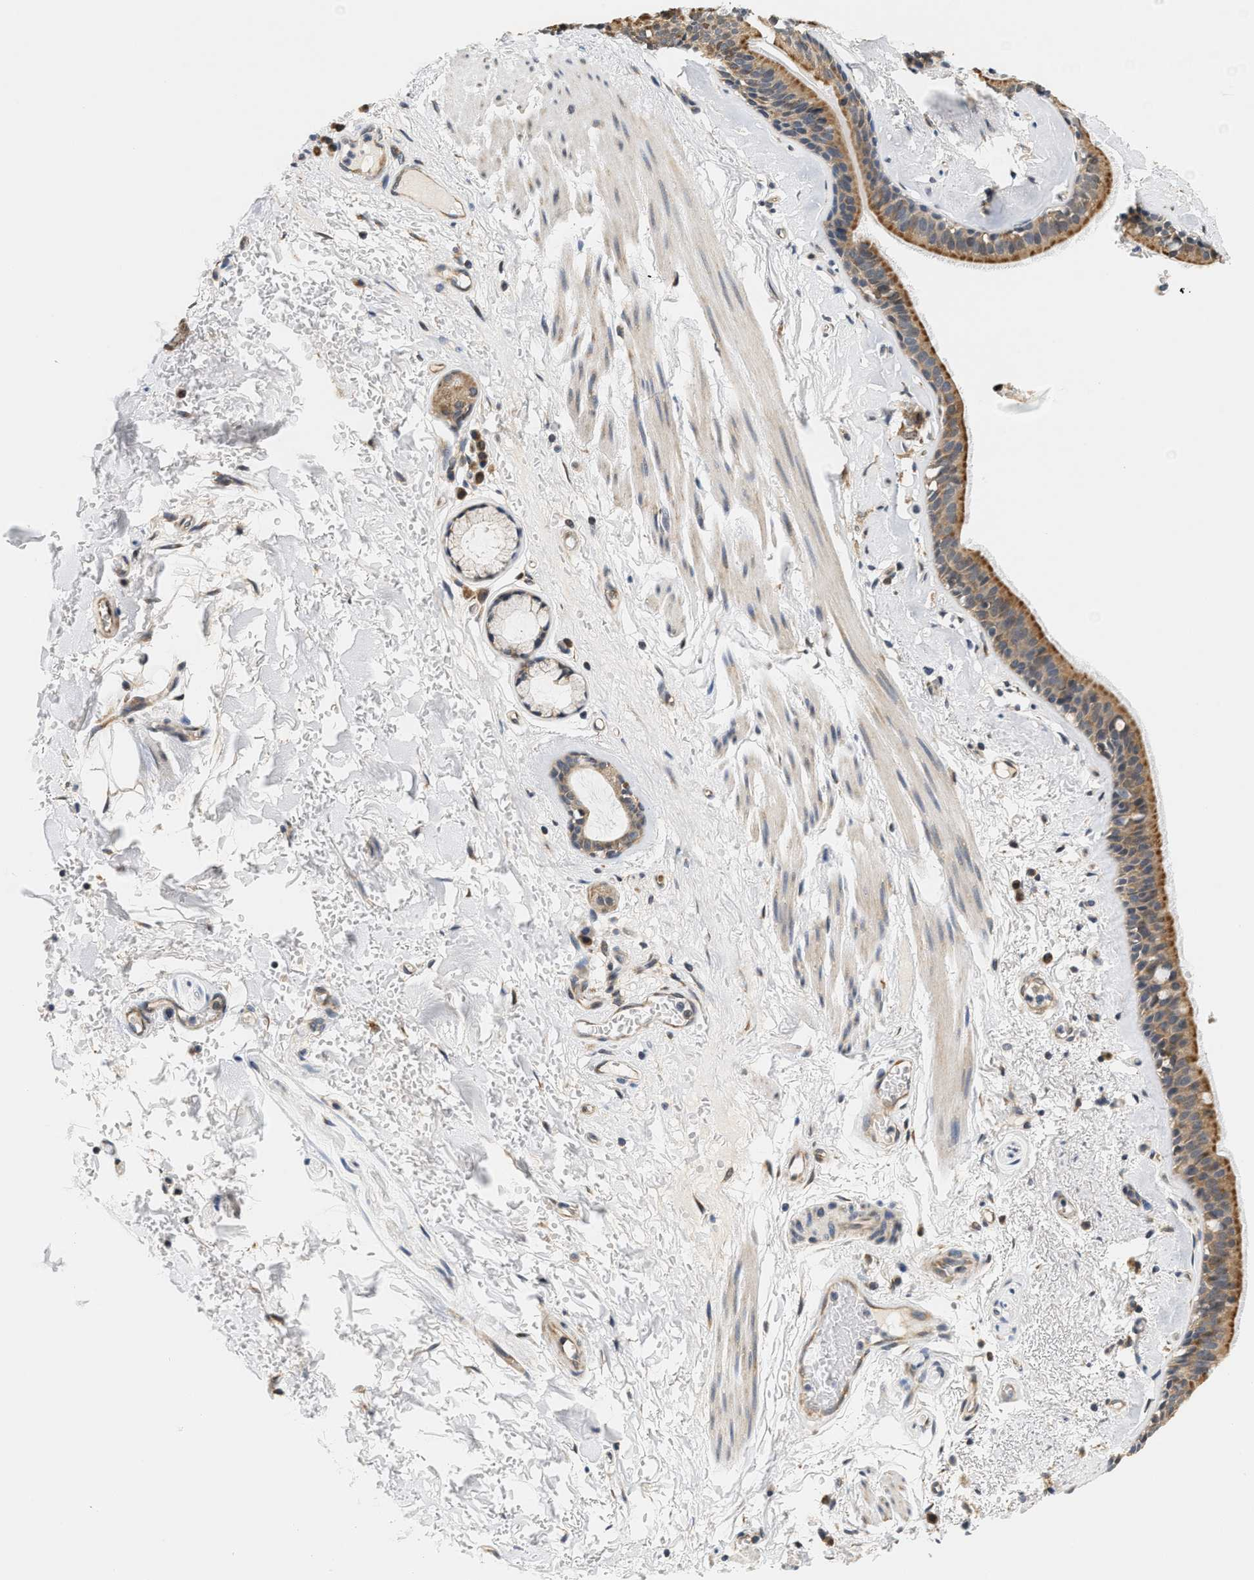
{"staining": {"intensity": "moderate", "quantity": ">75%", "location": "cytoplasmic/membranous"}, "tissue": "bronchus", "cell_type": "Respiratory epithelial cells", "image_type": "normal", "snomed": [{"axis": "morphology", "description": "Normal tissue, NOS"}, {"axis": "topography", "description": "Cartilage tissue"}], "caption": "An IHC micrograph of normal tissue is shown. Protein staining in brown highlights moderate cytoplasmic/membranous positivity in bronchus within respiratory epithelial cells.", "gene": "GIGYF1", "patient": {"sex": "female", "age": 63}}